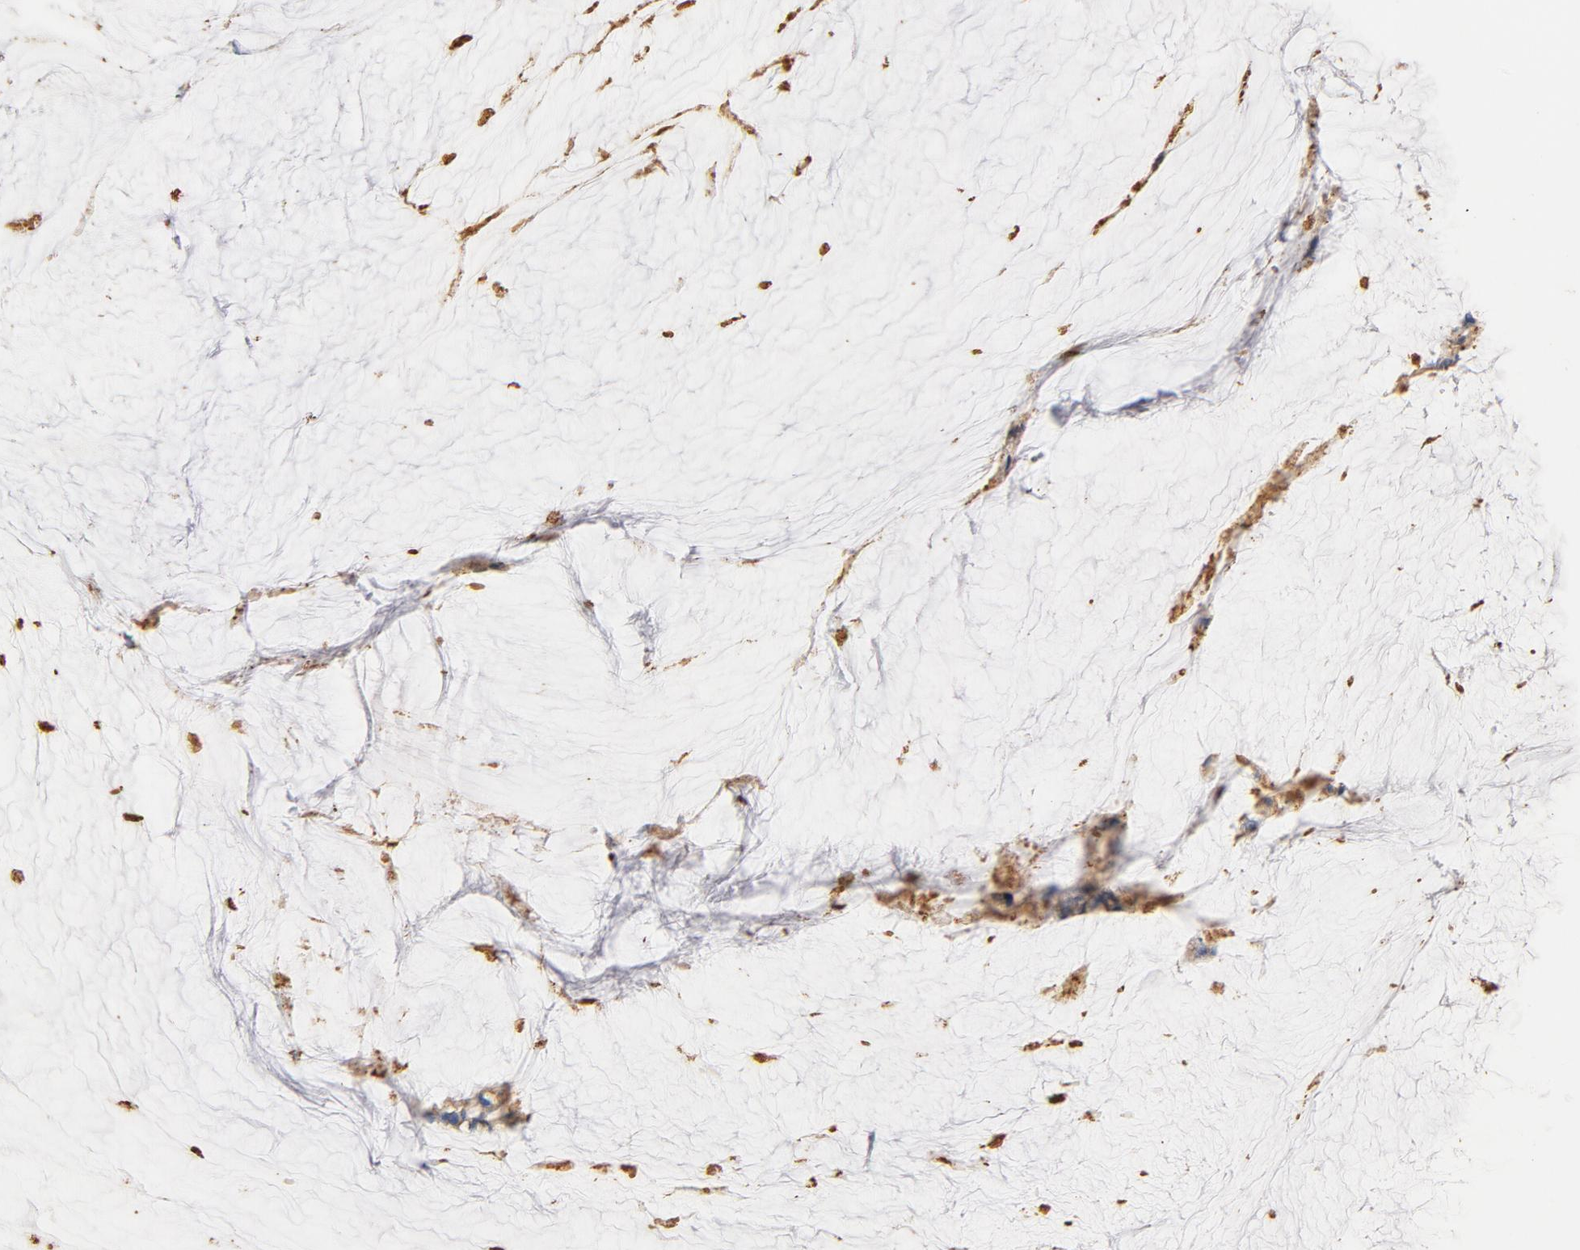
{"staining": {"intensity": "moderate", "quantity": ">75%", "location": "cytoplasmic/membranous"}, "tissue": "ovarian cancer", "cell_type": "Tumor cells", "image_type": "cancer", "snomed": [{"axis": "morphology", "description": "Cystadenocarcinoma, mucinous, NOS"}, {"axis": "topography", "description": "Ovary"}], "caption": "High-magnification brightfield microscopy of ovarian cancer stained with DAB (3,3'-diaminobenzidine) (brown) and counterstained with hematoxylin (blue). tumor cells exhibit moderate cytoplasmic/membranous staining is present in approximately>75% of cells. Nuclei are stained in blue.", "gene": "COX4I1", "patient": {"sex": "female", "age": 39}}